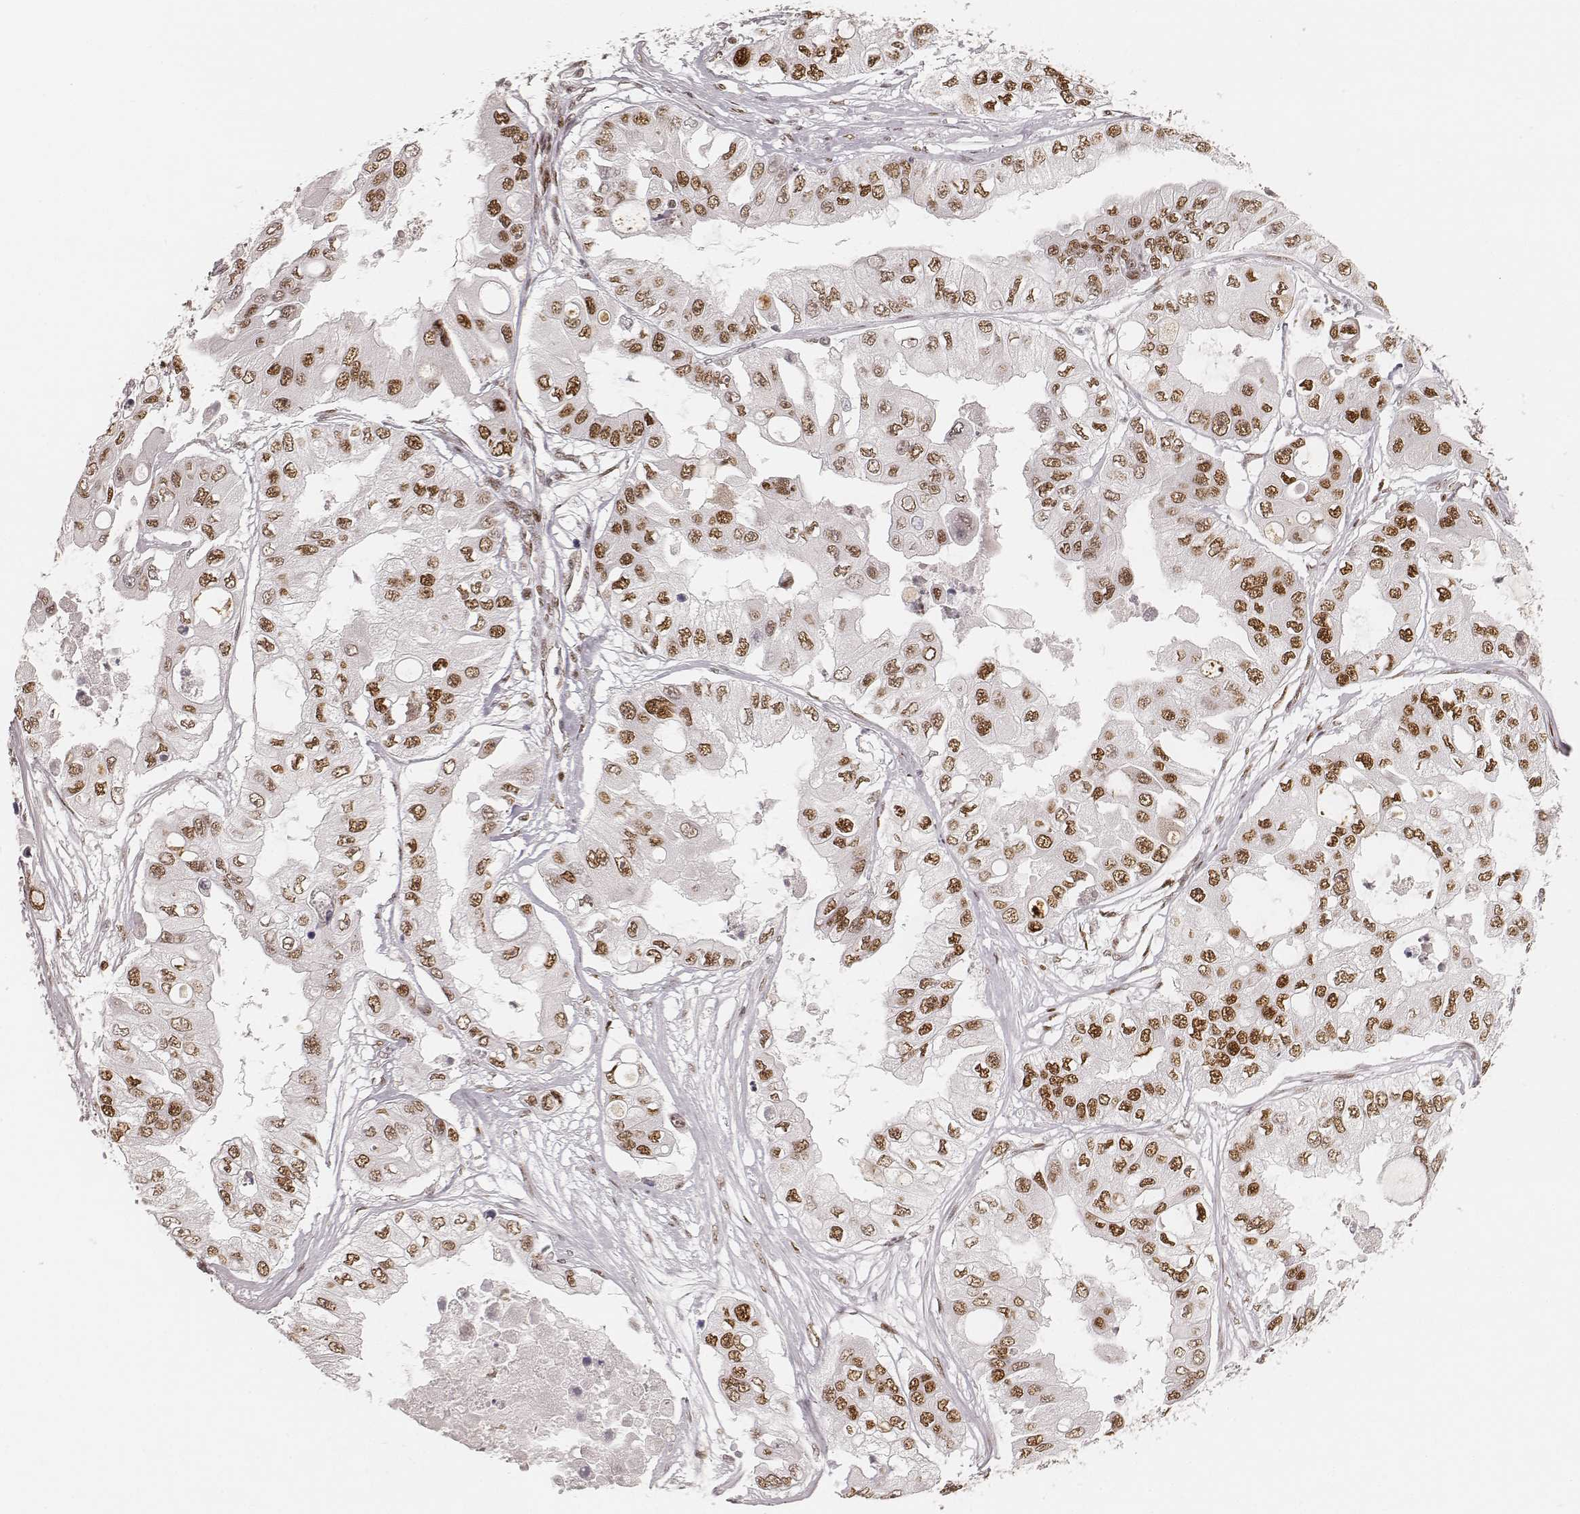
{"staining": {"intensity": "strong", "quantity": ">75%", "location": "nuclear"}, "tissue": "ovarian cancer", "cell_type": "Tumor cells", "image_type": "cancer", "snomed": [{"axis": "morphology", "description": "Cystadenocarcinoma, serous, NOS"}, {"axis": "topography", "description": "Ovary"}], "caption": "Protein staining by IHC shows strong nuclear staining in approximately >75% of tumor cells in ovarian cancer.", "gene": "HNRNPC", "patient": {"sex": "female", "age": 56}}